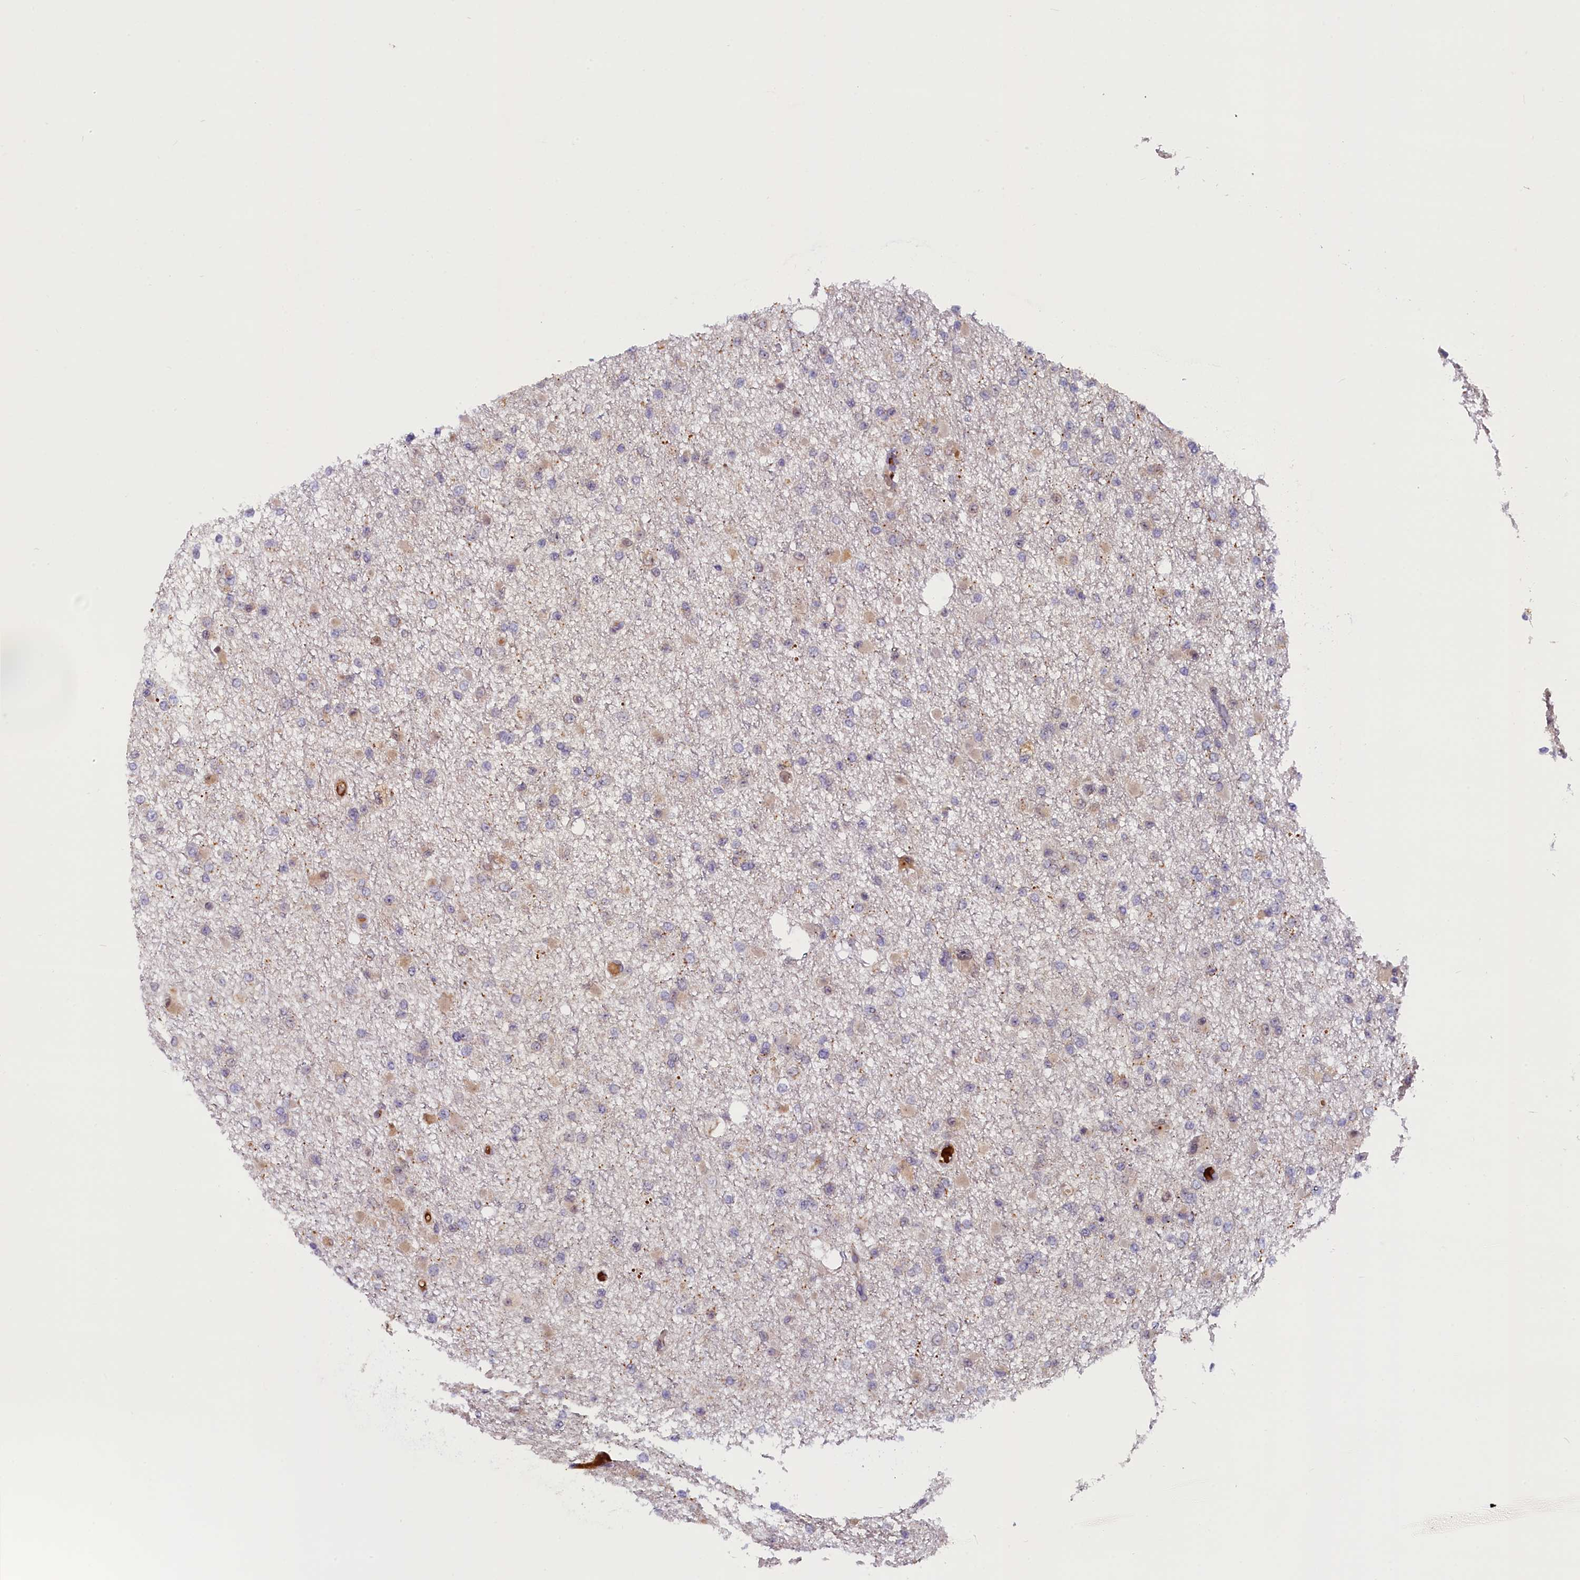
{"staining": {"intensity": "negative", "quantity": "none", "location": "none"}, "tissue": "glioma", "cell_type": "Tumor cells", "image_type": "cancer", "snomed": [{"axis": "morphology", "description": "Glioma, malignant, Low grade"}, {"axis": "topography", "description": "Brain"}], "caption": "This histopathology image is of malignant glioma (low-grade) stained with immunohistochemistry to label a protein in brown with the nuclei are counter-stained blue. There is no expression in tumor cells.", "gene": "CCDC9B", "patient": {"sex": "female", "age": 22}}